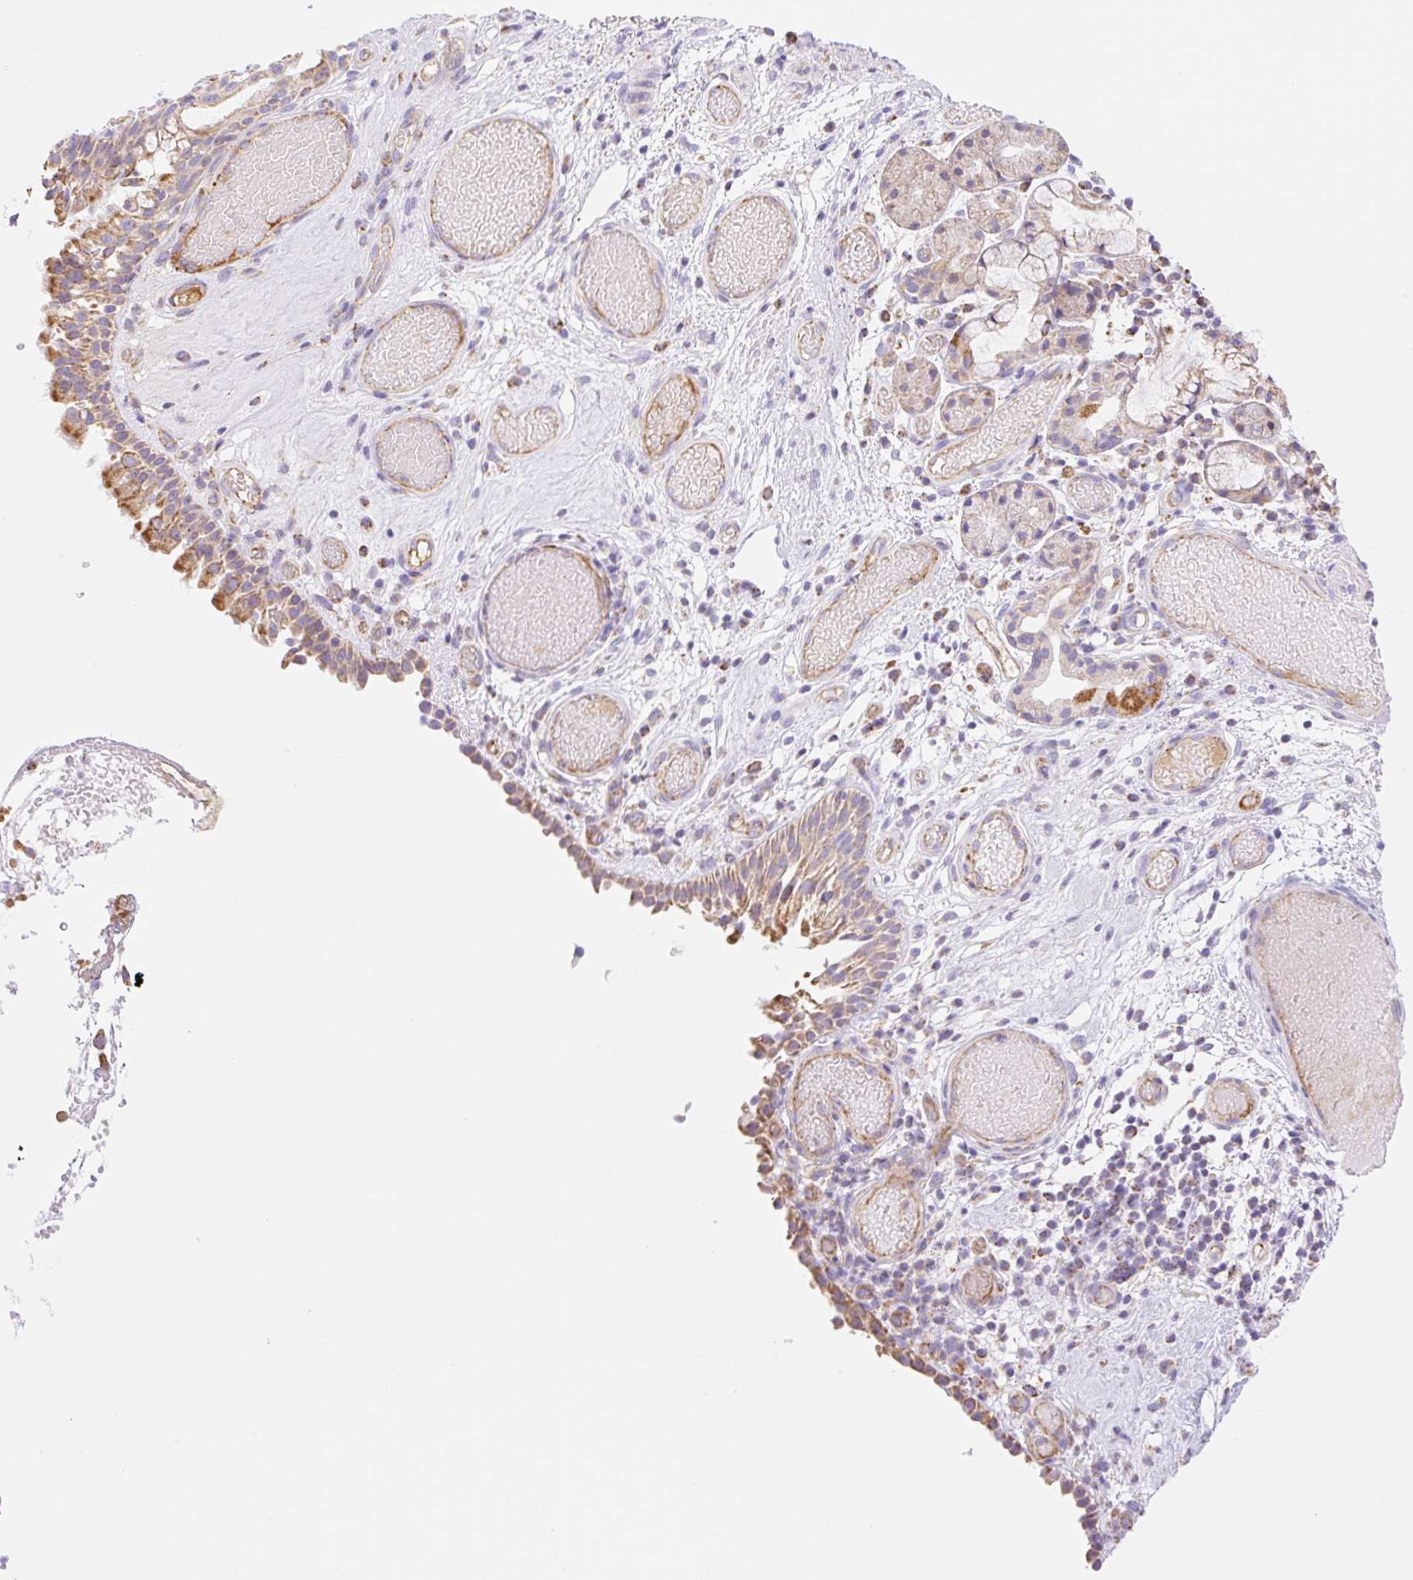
{"staining": {"intensity": "moderate", "quantity": "25%-75%", "location": "cytoplasmic/membranous"}, "tissue": "nasopharynx", "cell_type": "Respiratory epithelial cells", "image_type": "normal", "snomed": [{"axis": "morphology", "description": "Normal tissue, NOS"}, {"axis": "morphology", "description": "Inflammation, NOS"}, {"axis": "topography", "description": "Nasopharynx"}], "caption": "This is an image of IHC staining of normal nasopharynx, which shows moderate staining in the cytoplasmic/membranous of respiratory epithelial cells.", "gene": "ESAM", "patient": {"sex": "male", "age": 54}}